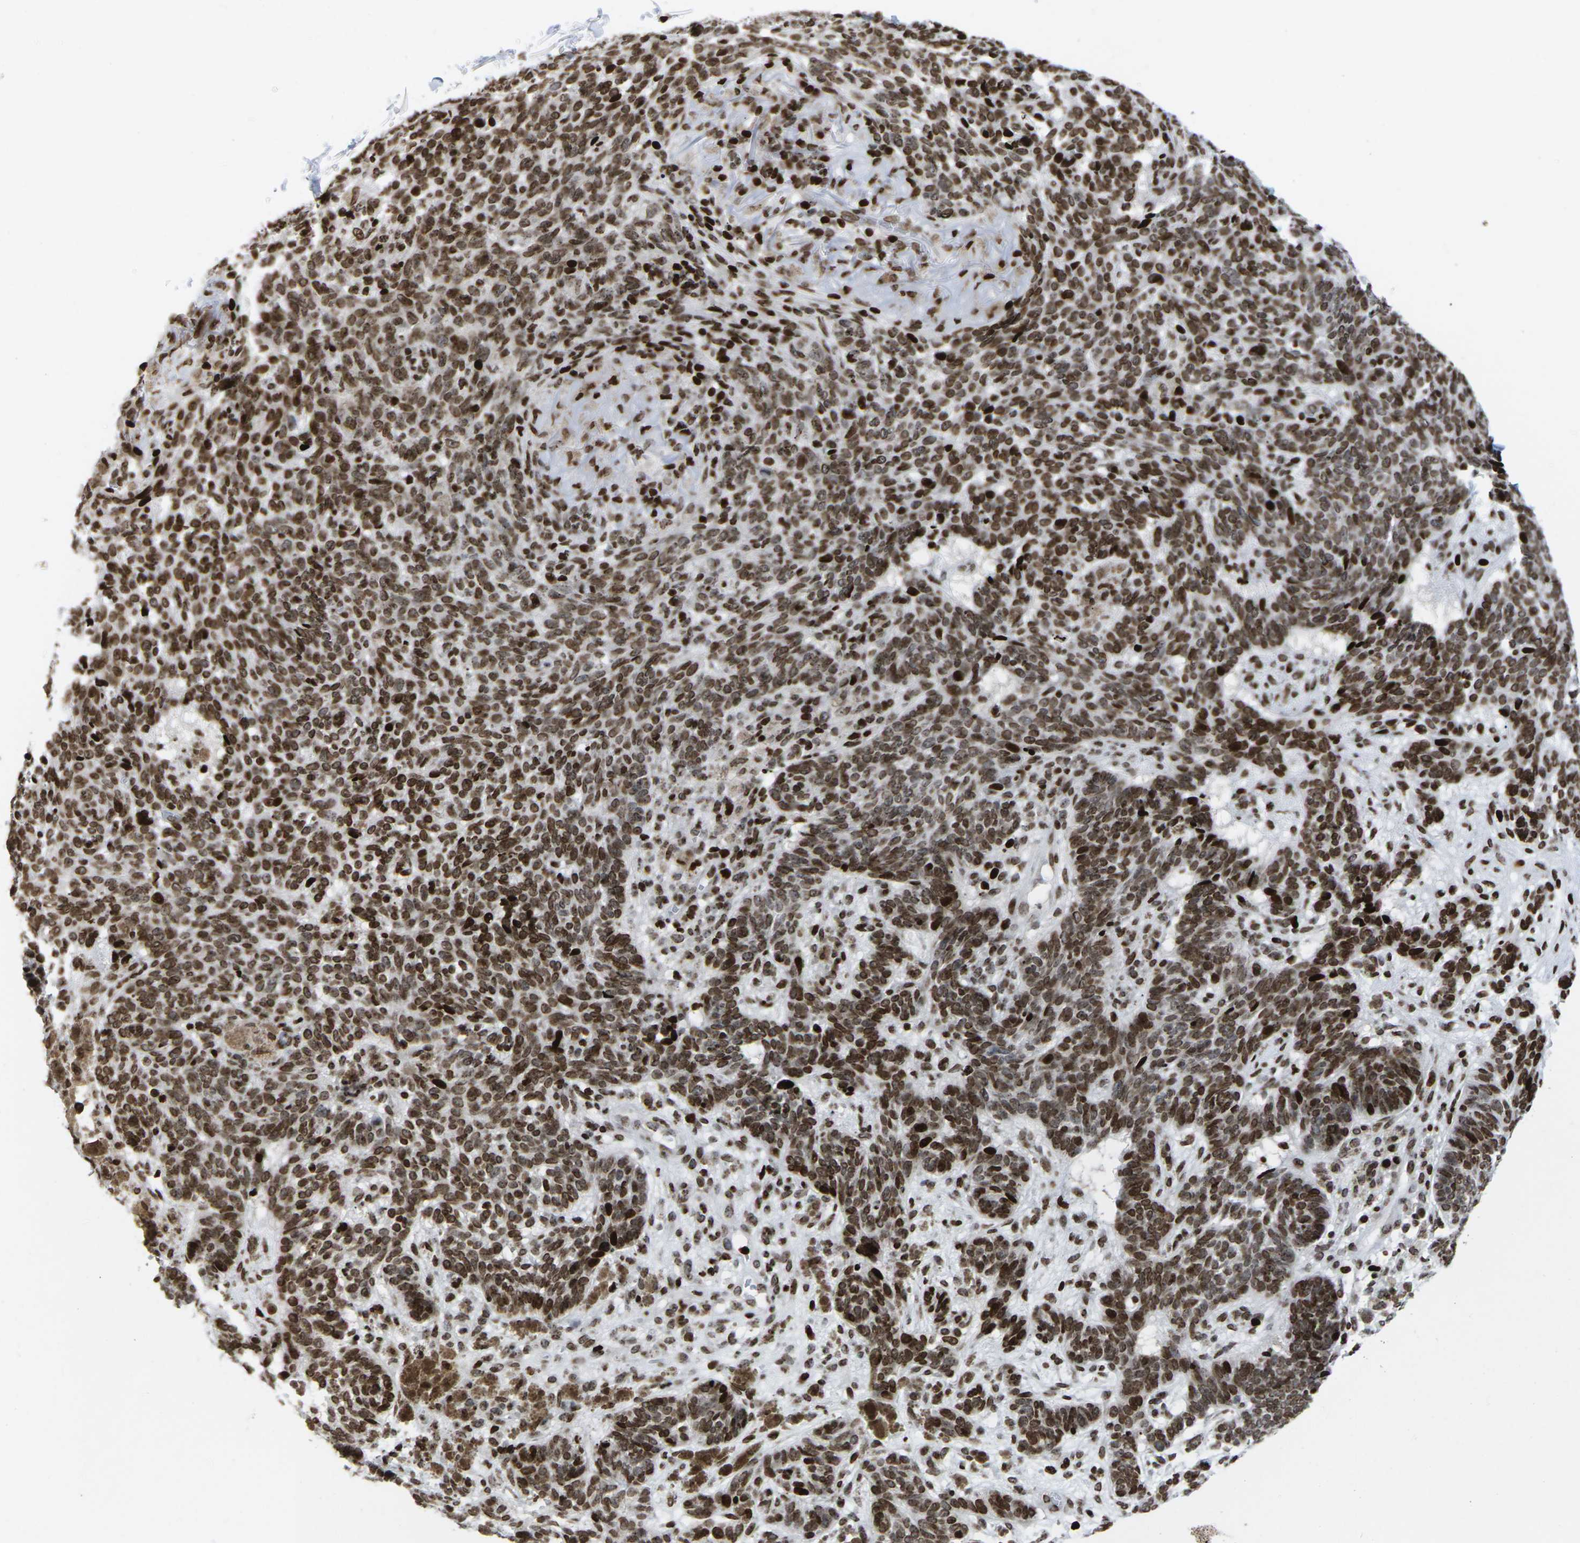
{"staining": {"intensity": "strong", "quantity": ">75%", "location": "nuclear"}, "tissue": "skin cancer", "cell_type": "Tumor cells", "image_type": "cancer", "snomed": [{"axis": "morphology", "description": "Basal cell carcinoma"}, {"axis": "topography", "description": "Skin"}], "caption": "Basal cell carcinoma (skin) stained with a brown dye shows strong nuclear positive expression in approximately >75% of tumor cells.", "gene": "H1-4", "patient": {"sex": "male", "age": 85}}